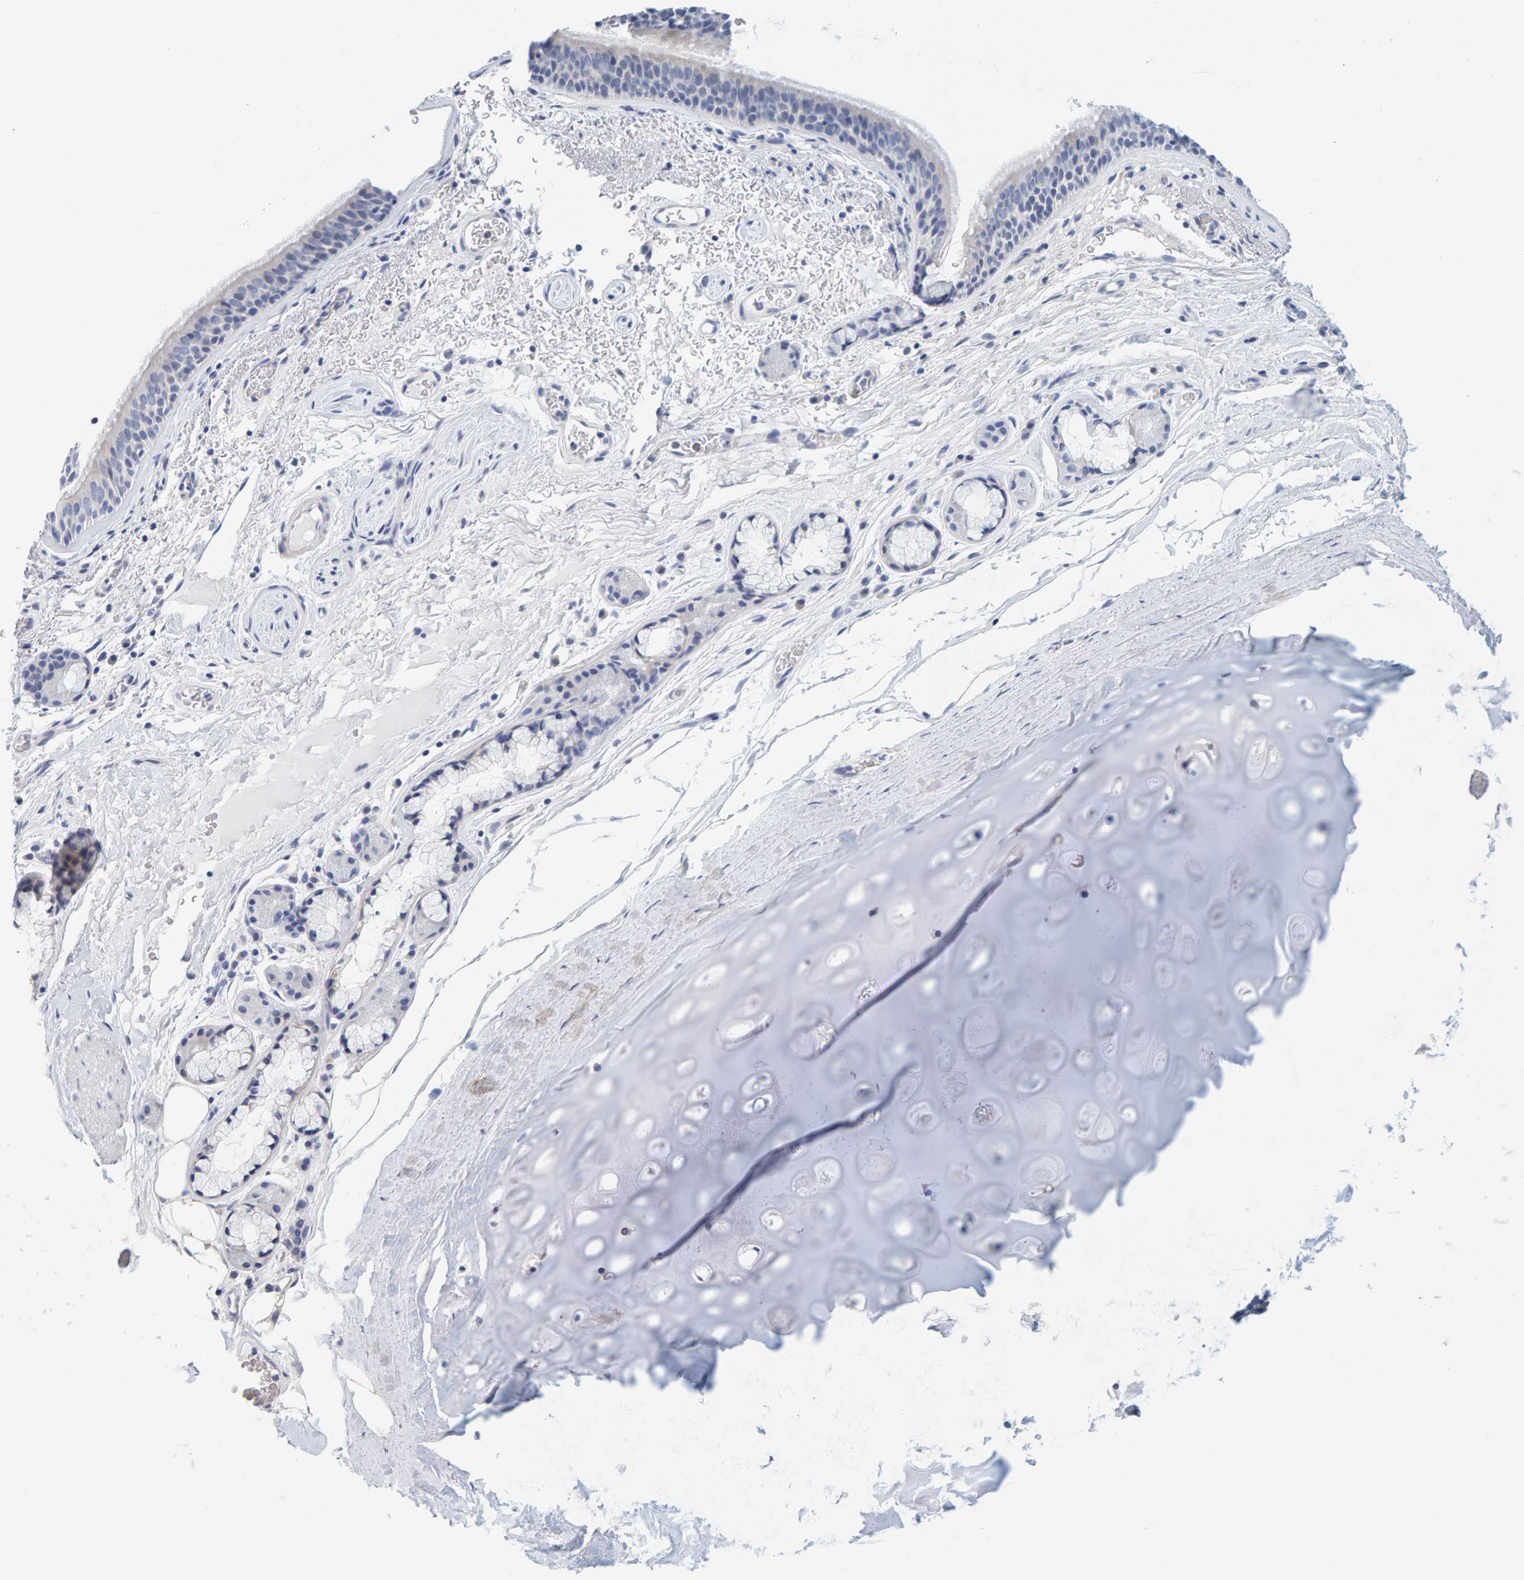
{"staining": {"intensity": "weak", "quantity": "<25%", "location": "cytoplasmic/membranous"}, "tissue": "bronchus", "cell_type": "Respiratory epithelial cells", "image_type": "normal", "snomed": [{"axis": "morphology", "description": "Normal tissue, NOS"}, {"axis": "topography", "description": "Cartilage tissue"}], "caption": "Immunohistochemistry micrograph of benign human bronchus stained for a protein (brown), which exhibits no positivity in respiratory epithelial cells. The staining was performed using DAB (3,3'-diaminobenzidine) to visualize the protein expression in brown, while the nuclei were stained in blue with hematoxylin (Magnification: 20x).", "gene": "MOG", "patient": {"sex": "female", "age": 63}}